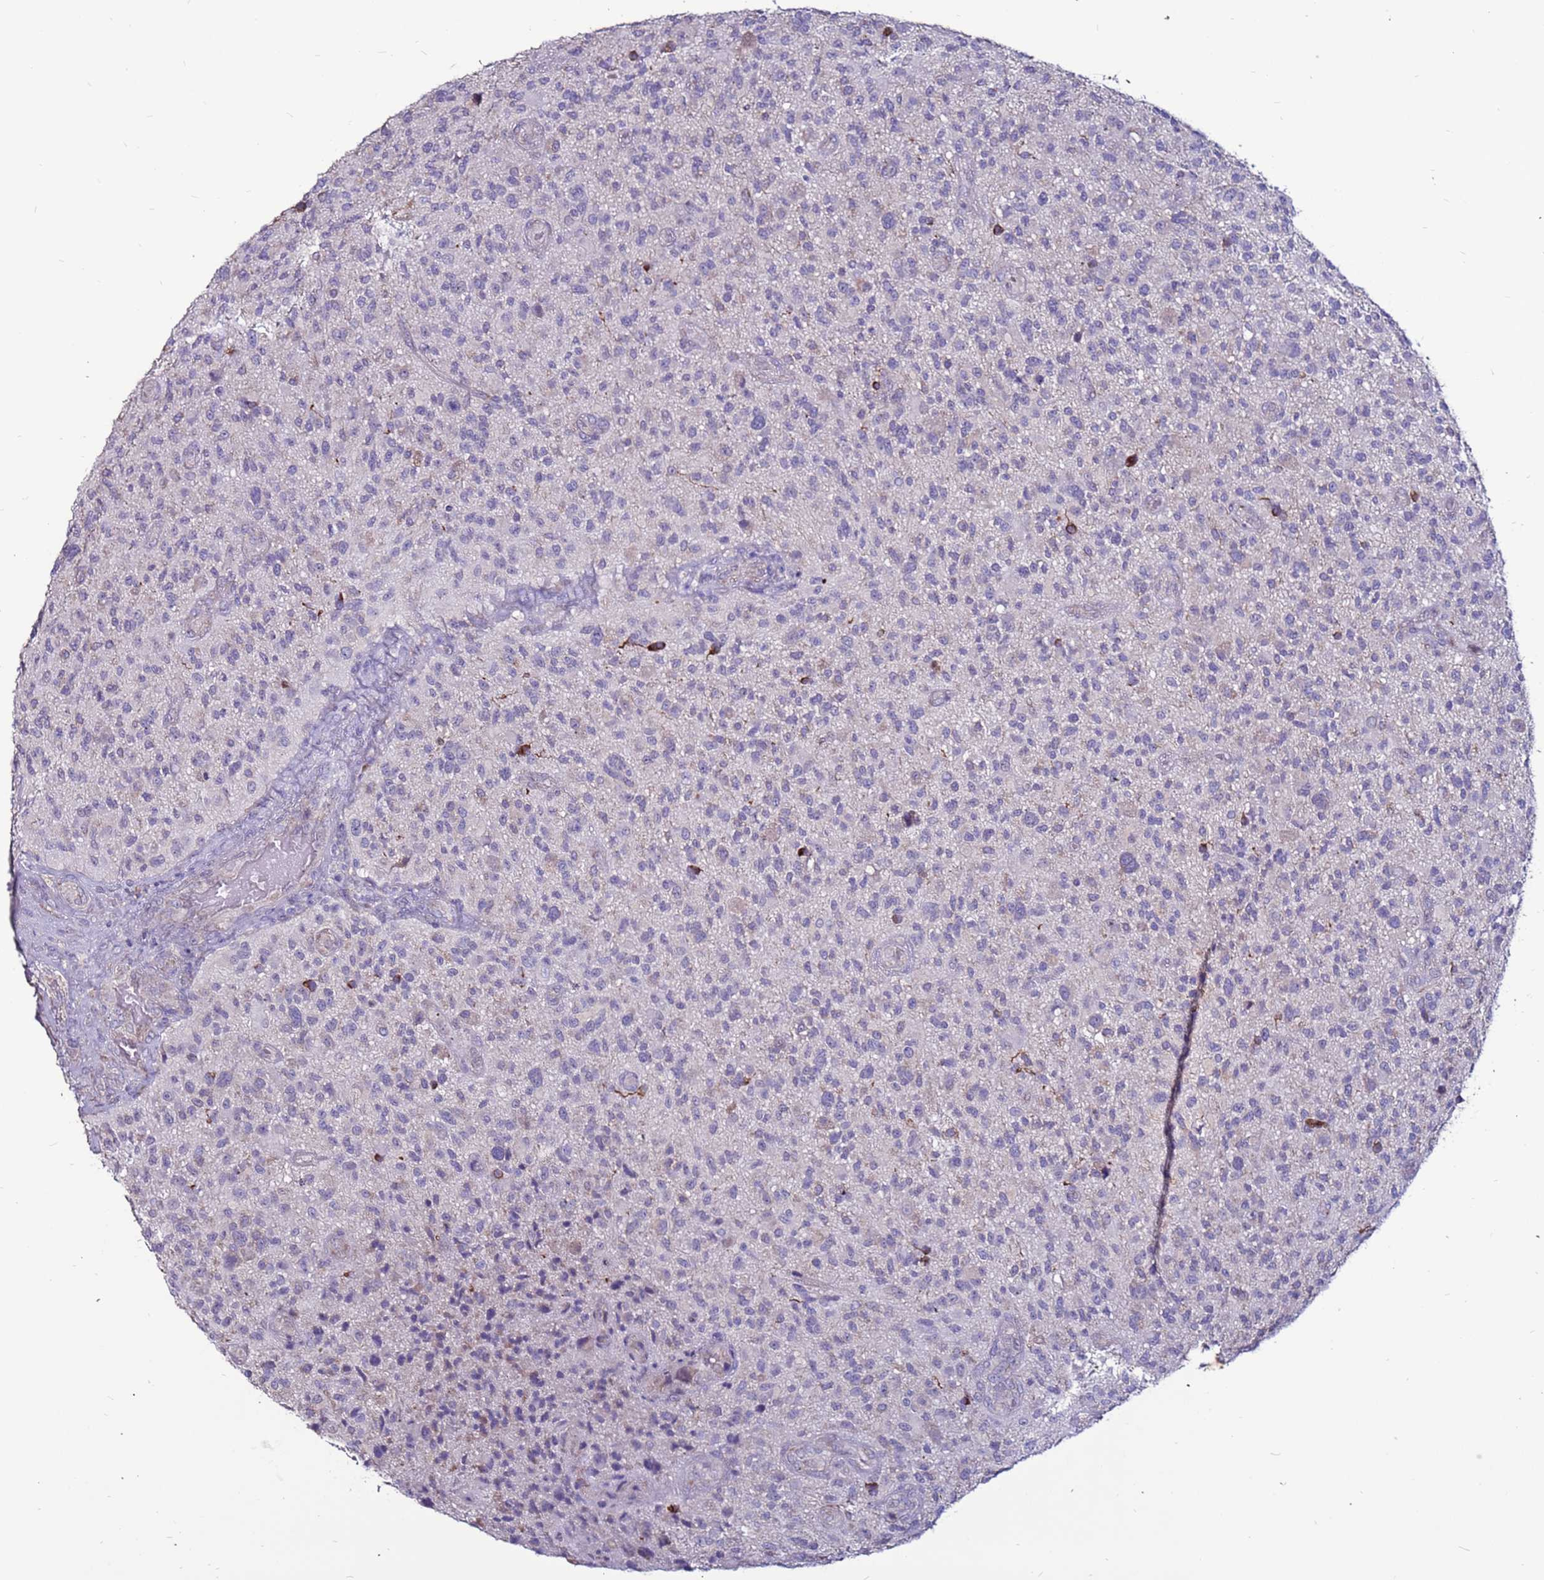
{"staining": {"intensity": "negative", "quantity": "none", "location": "none"}, "tissue": "glioma", "cell_type": "Tumor cells", "image_type": "cancer", "snomed": [{"axis": "morphology", "description": "Glioma, malignant, High grade"}, {"axis": "topography", "description": "Brain"}], "caption": "Glioma stained for a protein using IHC demonstrates no positivity tumor cells.", "gene": "SLC44A3", "patient": {"sex": "male", "age": 47}}